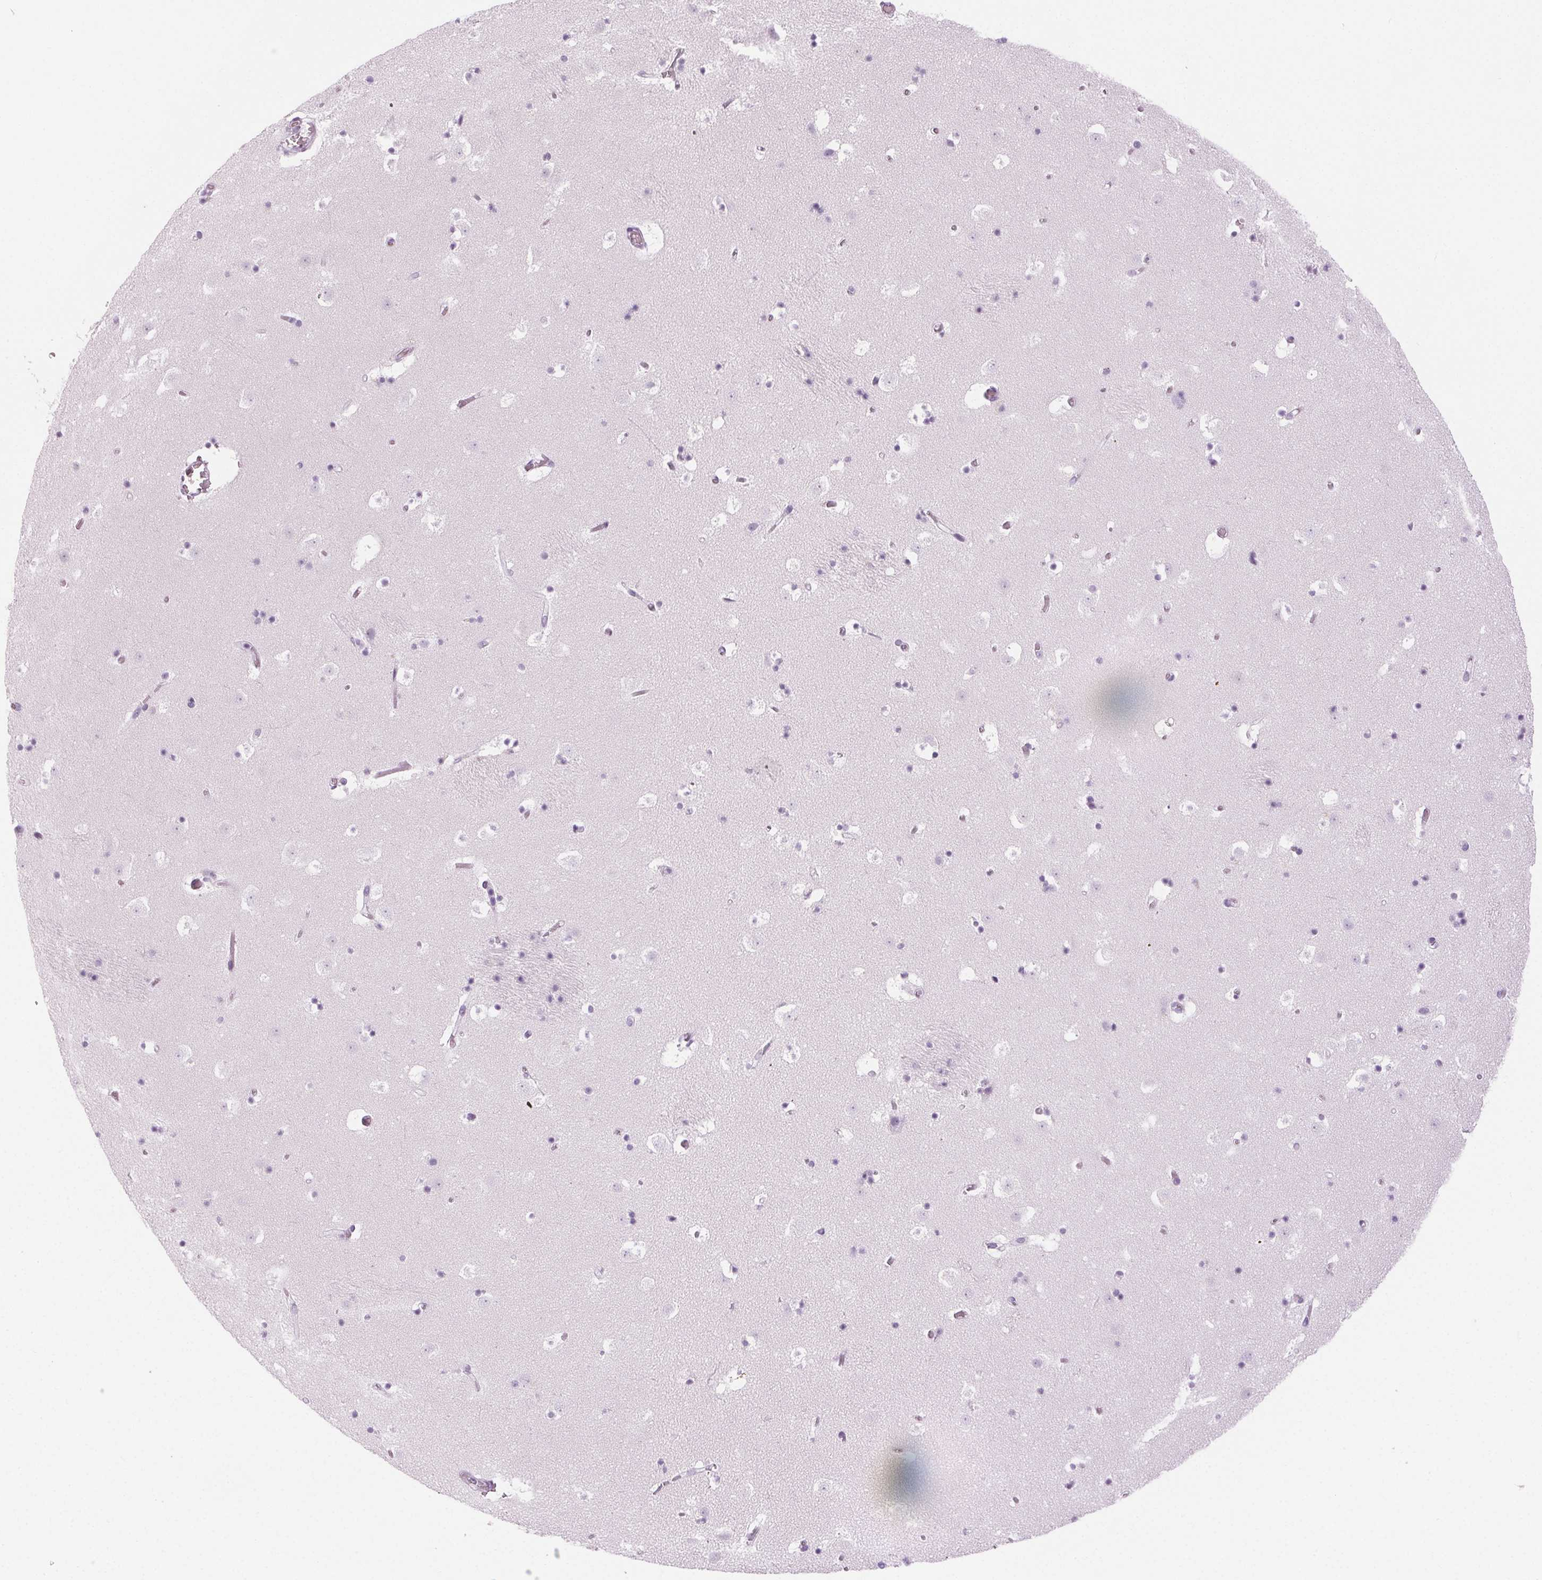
{"staining": {"intensity": "negative", "quantity": "none", "location": "none"}, "tissue": "caudate", "cell_type": "Glial cells", "image_type": "normal", "snomed": [{"axis": "morphology", "description": "Normal tissue, NOS"}, {"axis": "topography", "description": "Lateral ventricle wall"}], "caption": "Image shows no significant protein positivity in glial cells of unremarkable caudate. The staining was performed using DAB (3,3'-diaminobenzidine) to visualize the protein expression in brown, while the nuclei were stained in blue with hematoxylin (Magnification: 20x).", "gene": "MPO", "patient": {"sex": "female", "age": 42}}